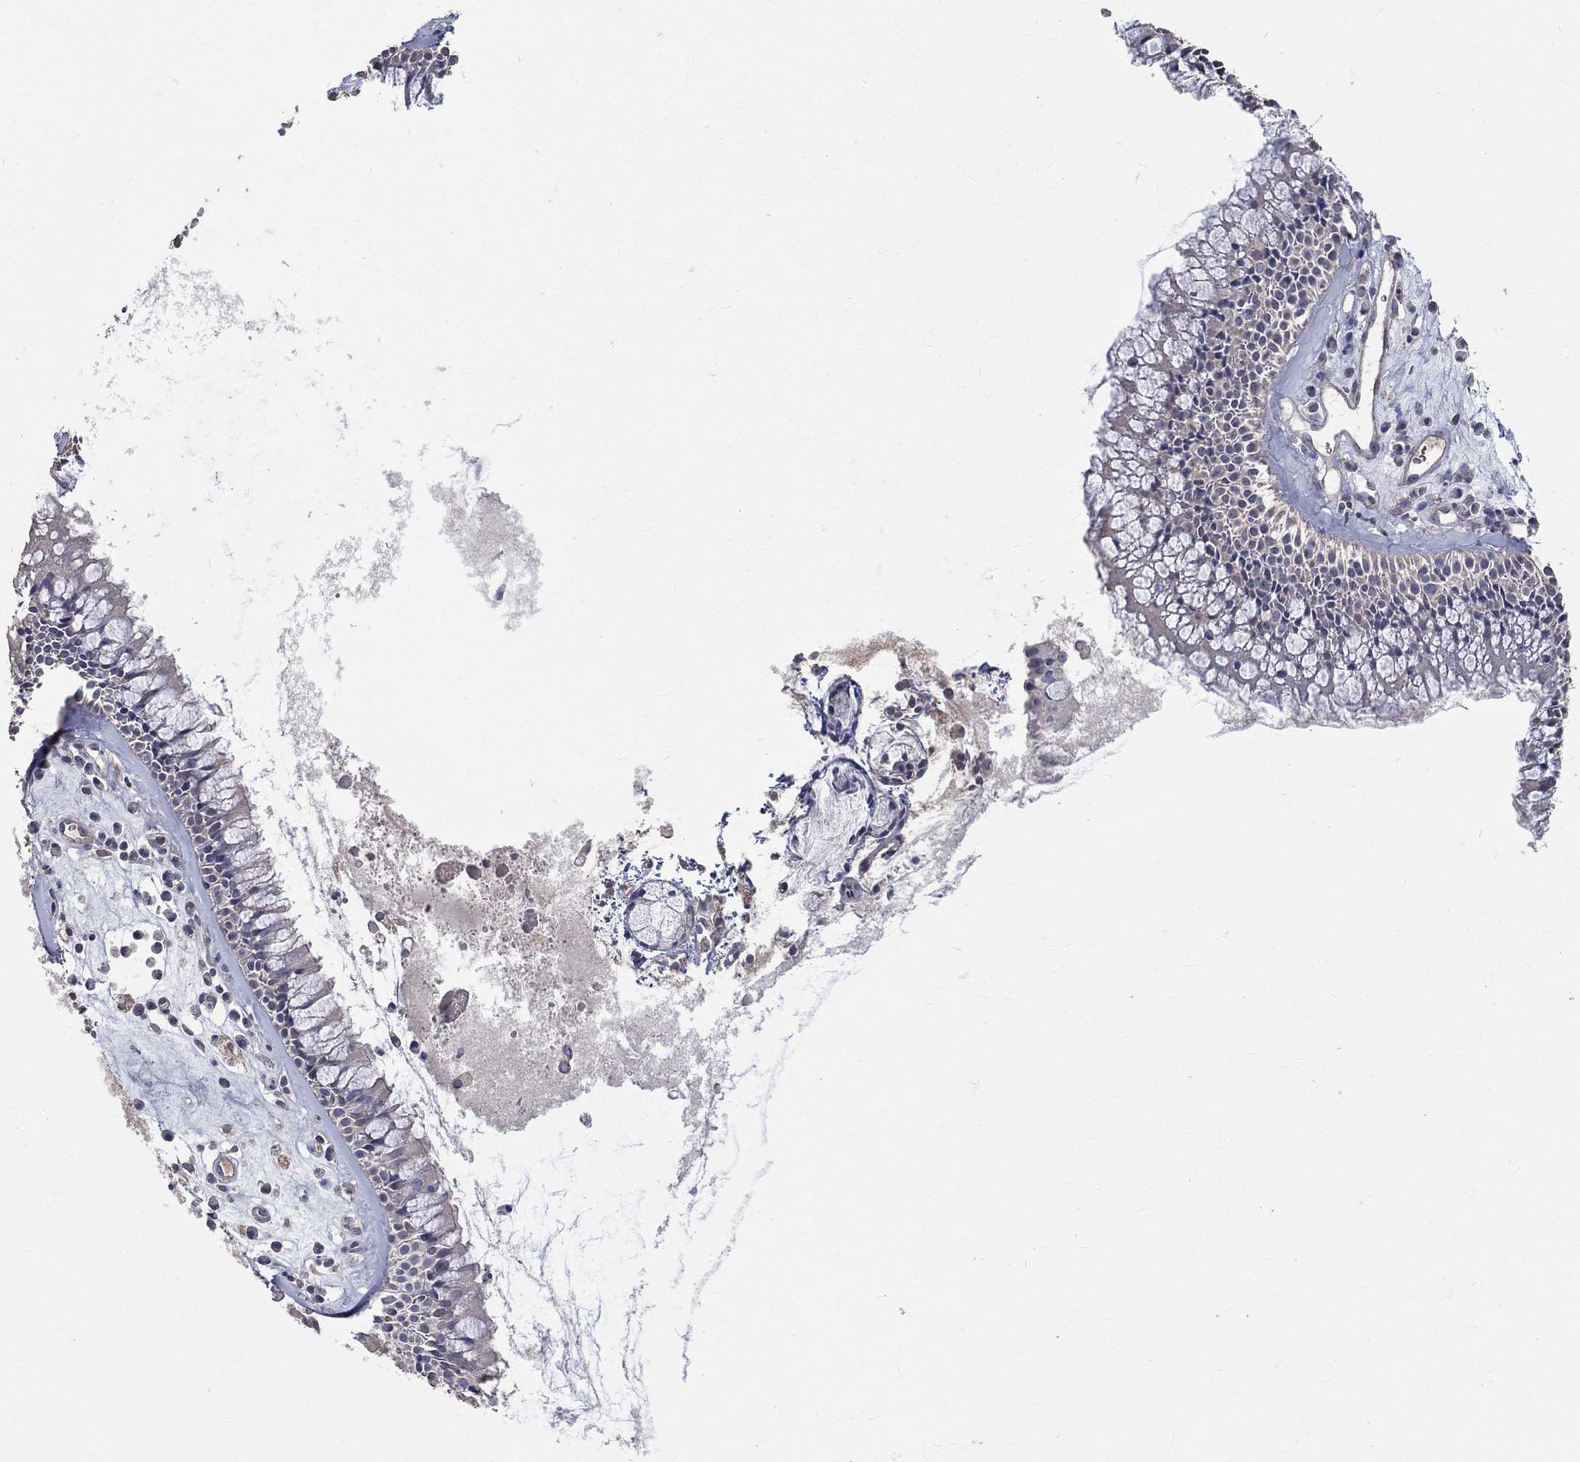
{"staining": {"intensity": "negative", "quantity": "none", "location": "none"}, "tissue": "nasopharynx", "cell_type": "Respiratory epithelial cells", "image_type": "normal", "snomed": [{"axis": "morphology", "description": "Normal tissue, NOS"}, {"axis": "topography", "description": "Nasopharynx"}], "caption": "High magnification brightfield microscopy of unremarkable nasopharynx stained with DAB (3,3'-diaminobenzidine) (brown) and counterstained with hematoxylin (blue): respiratory epithelial cells show no significant staining.", "gene": "SNAP25", "patient": {"sex": "male", "age": 57}}